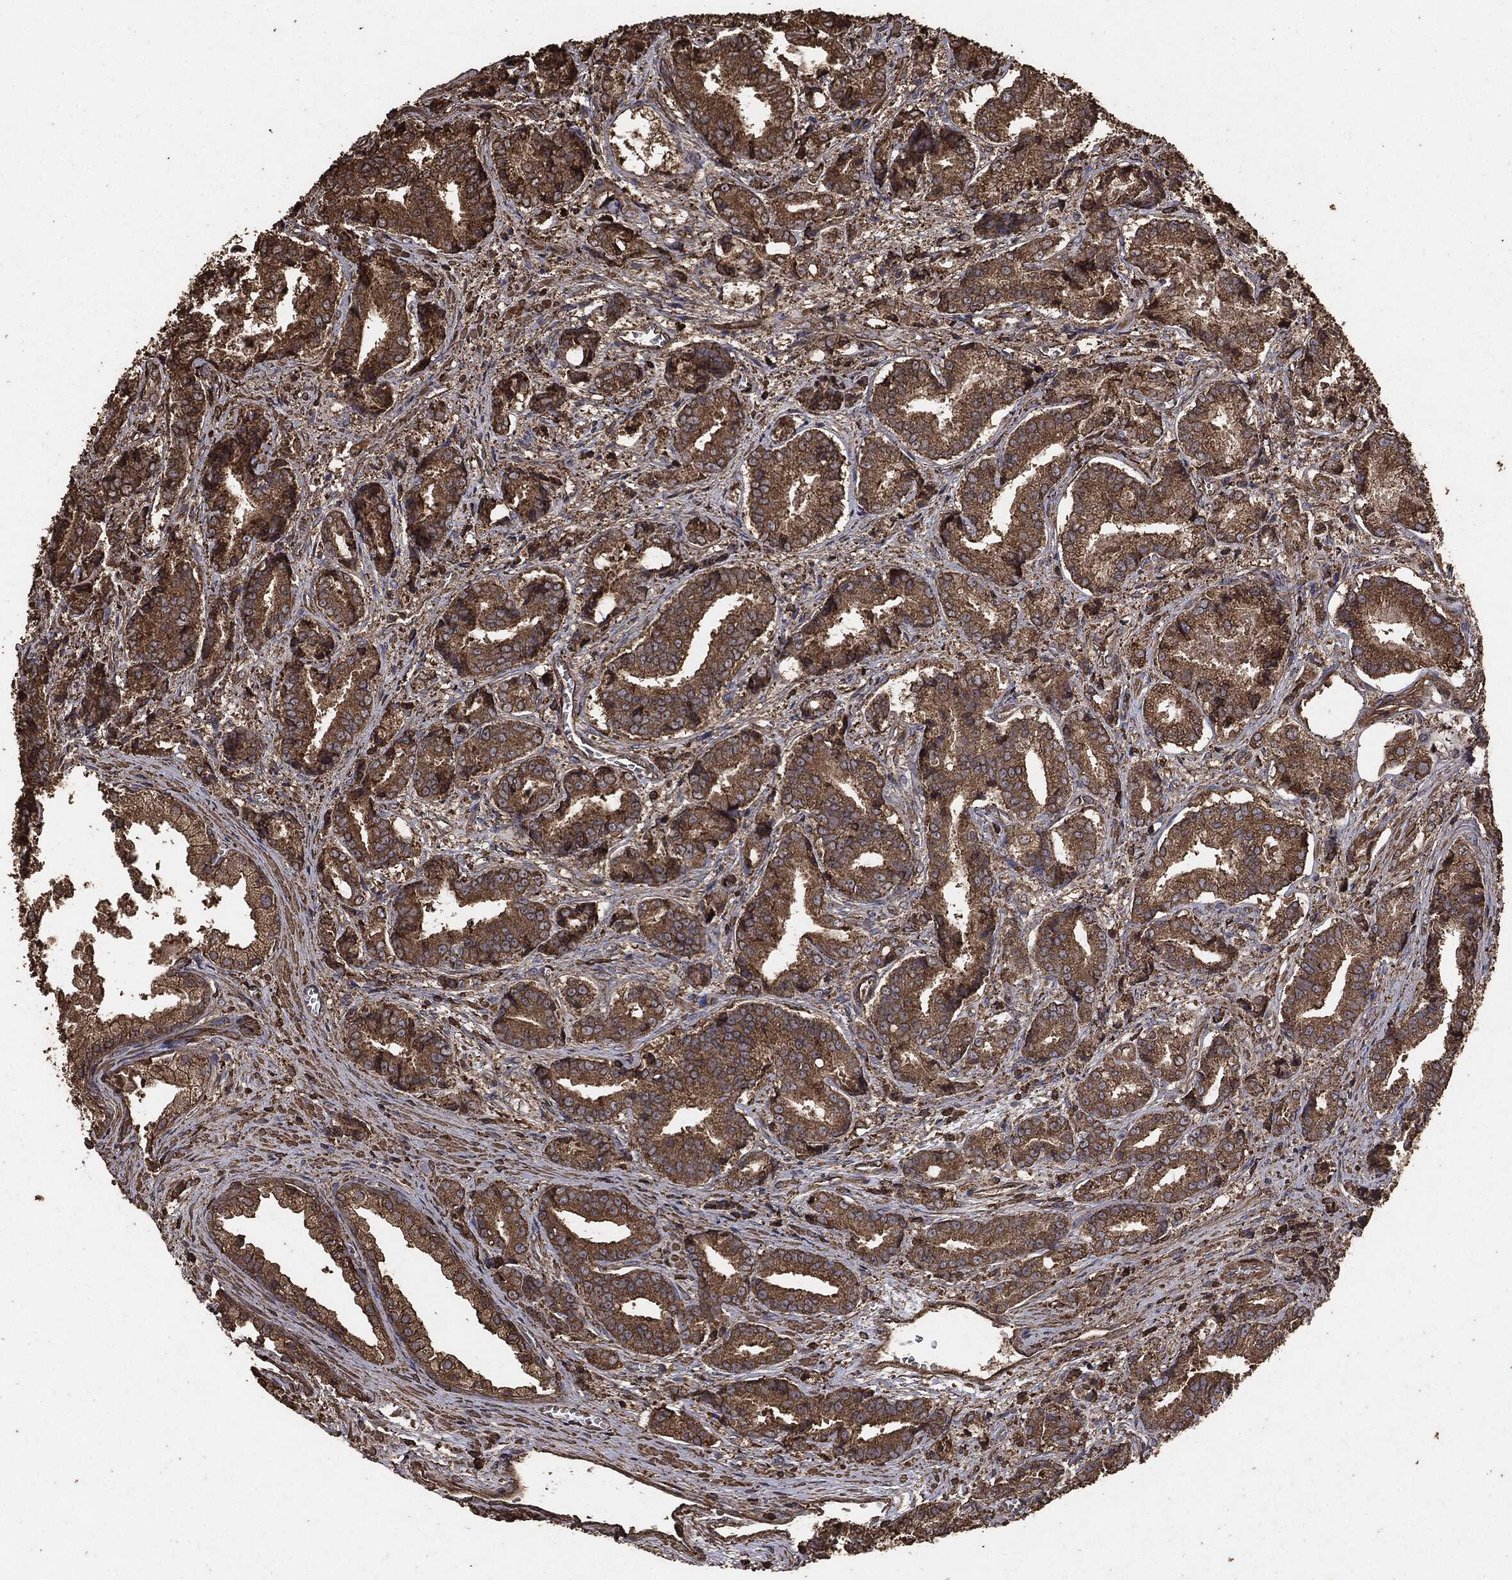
{"staining": {"intensity": "moderate", "quantity": ">75%", "location": "cytoplasmic/membranous"}, "tissue": "prostate cancer", "cell_type": "Tumor cells", "image_type": "cancer", "snomed": [{"axis": "morphology", "description": "Adenocarcinoma, High grade"}, {"axis": "topography", "description": "Prostate and seminal vesicle, NOS"}], "caption": "Protein staining shows moderate cytoplasmic/membranous positivity in approximately >75% of tumor cells in prostate adenocarcinoma (high-grade).", "gene": "MTOR", "patient": {"sex": "male", "age": 61}}